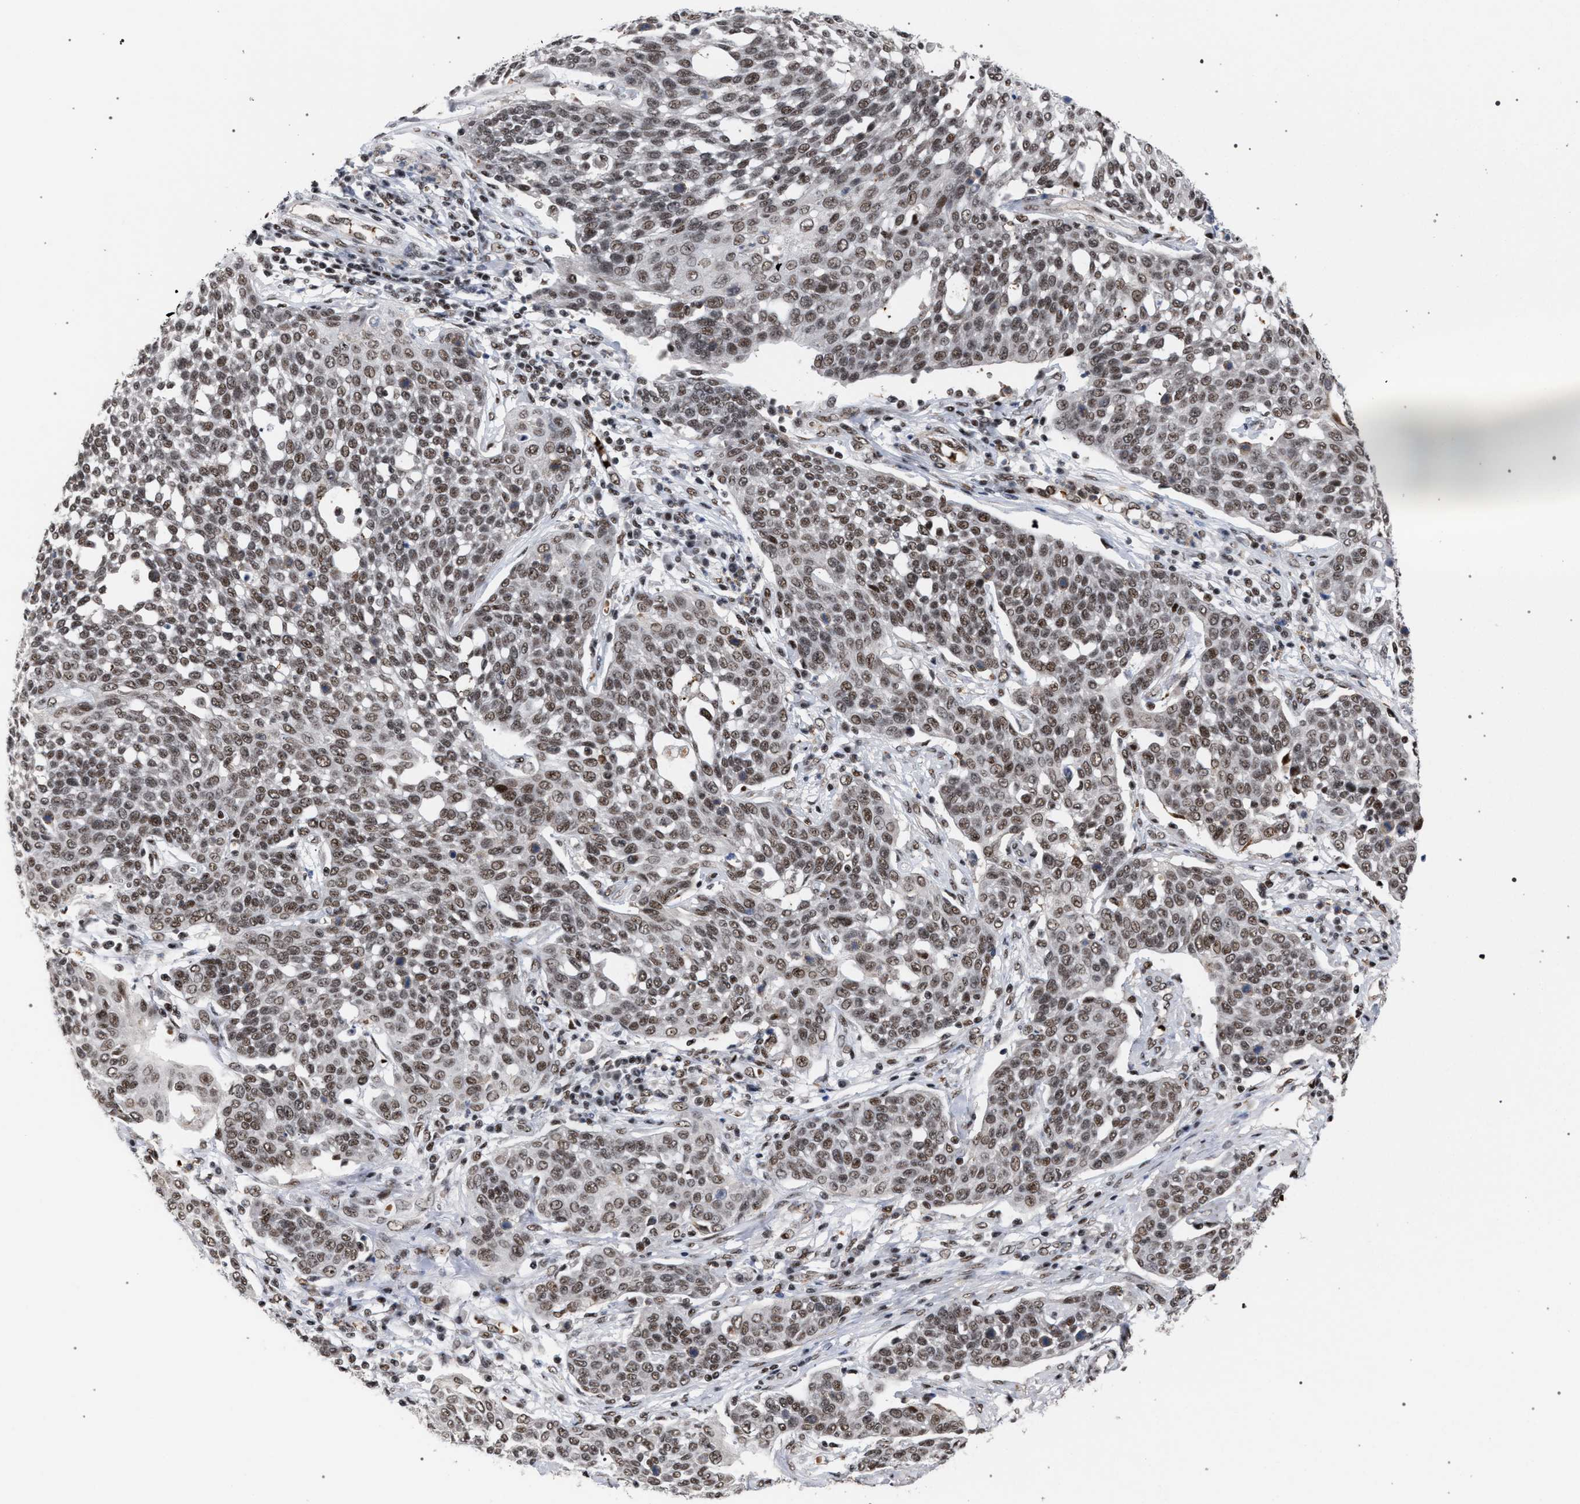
{"staining": {"intensity": "weak", "quantity": ">75%", "location": "nuclear"}, "tissue": "cervical cancer", "cell_type": "Tumor cells", "image_type": "cancer", "snomed": [{"axis": "morphology", "description": "Squamous cell carcinoma, NOS"}, {"axis": "topography", "description": "Cervix"}], "caption": "Weak nuclear staining is present in about >75% of tumor cells in squamous cell carcinoma (cervical). Nuclei are stained in blue.", "gene": "SCAF4", "patient": {"sex": "female", "age": 34}}